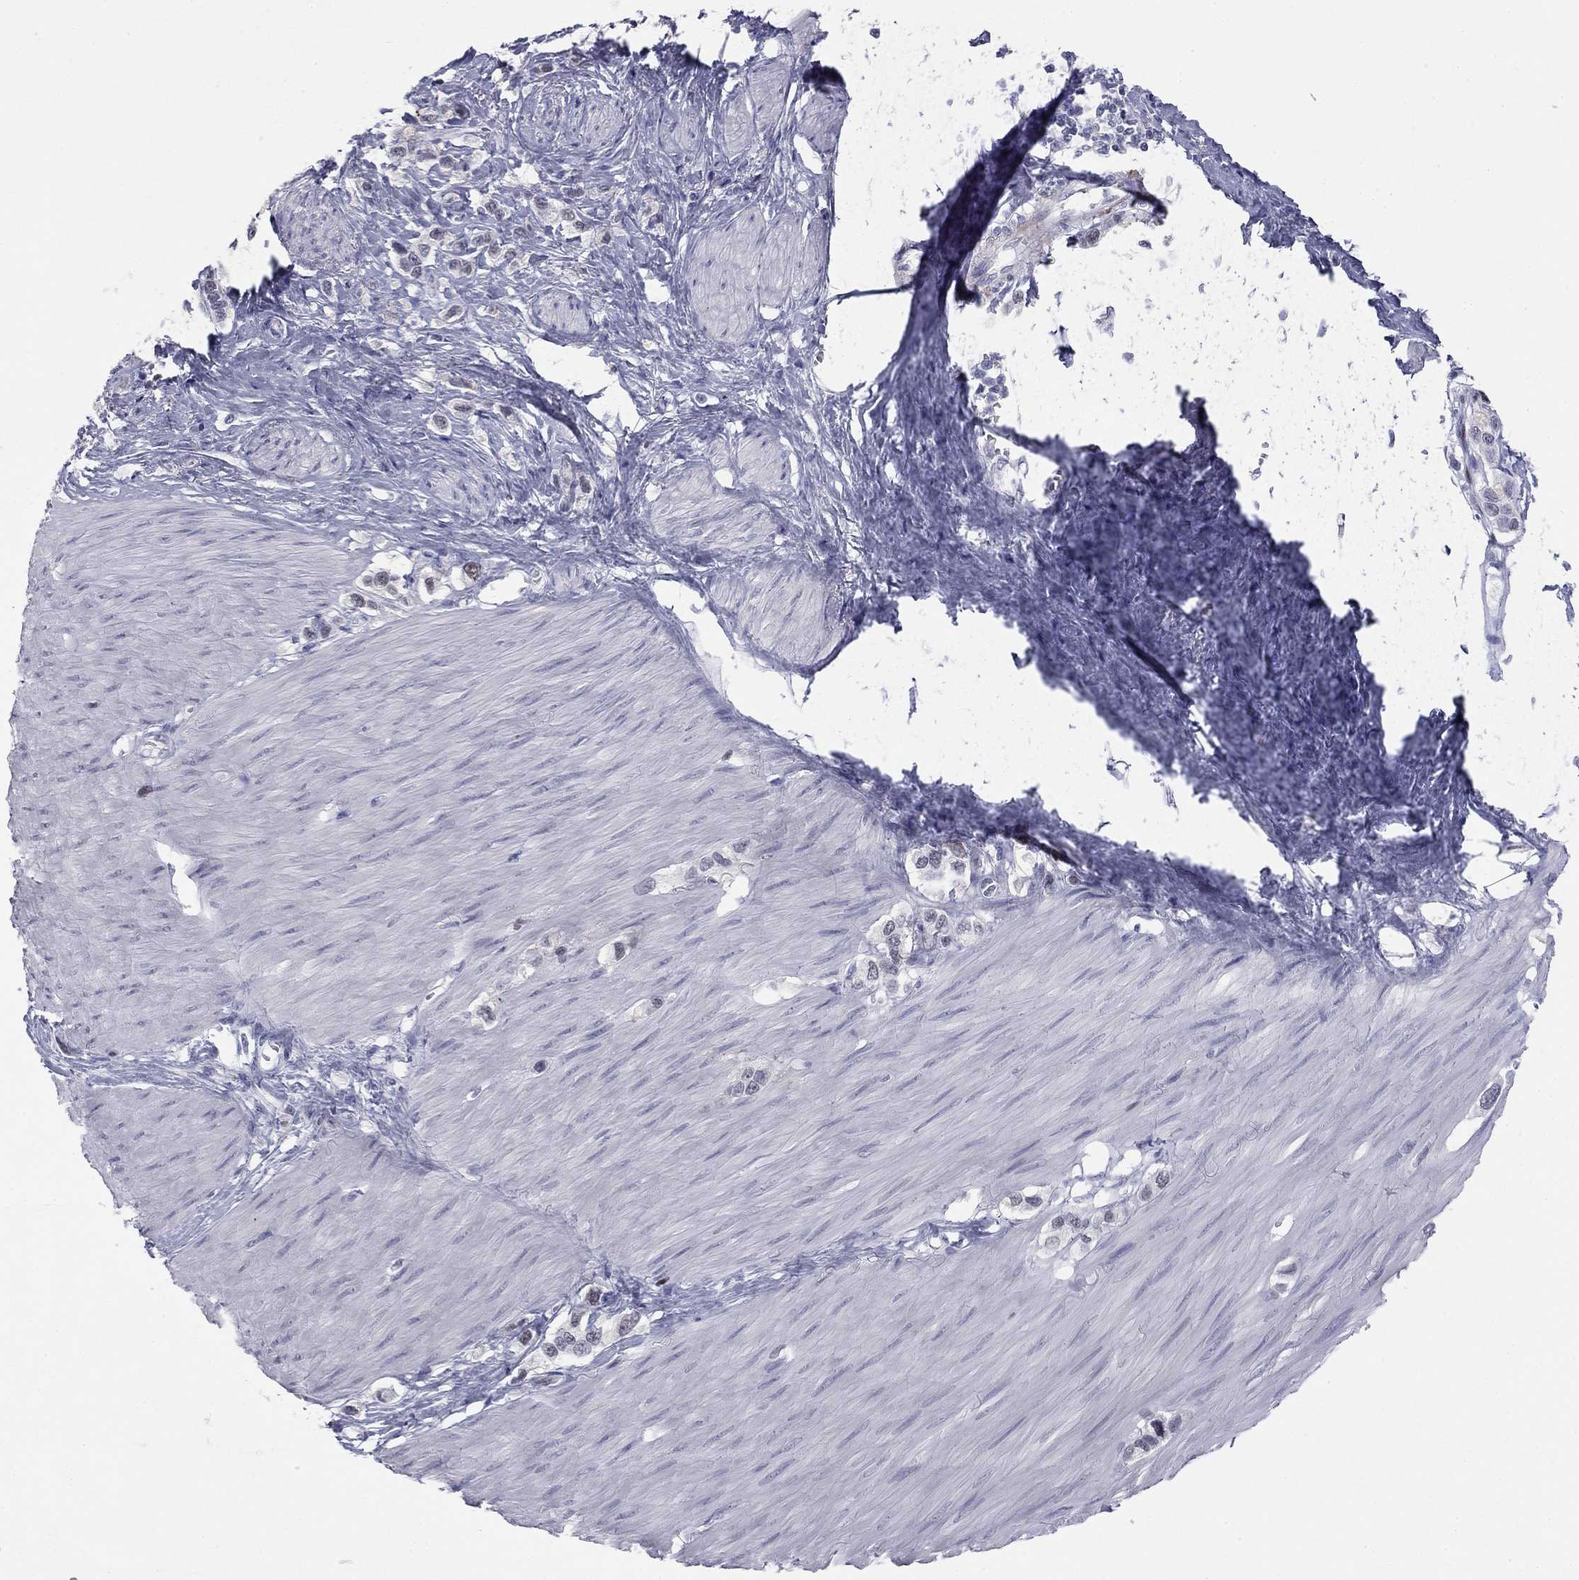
{"staining": {"intensity": "negative", "quantity": "none", "location": "none"}, "tissue": "stomach cancer", "cell_type": "Tumor cells", "image_type": "cancer", "snomed": [{"axis": "morphology", "description": "Normal tissue, NOS"}, {"axis": "morphology", "description": "Adenocarcinoma, NOS"}, {"axis": "morphology", "description": "Adenocarcinoma, High grade"}, {"axis": "topography", "description": "Stomach, upper"}, {"axis": "topography", "description": "Stomach"}], "caption": "Tumor cells show no significant protein expression in stomach cancer. (DAB immunohistochemistry with hematoxylin counter stain).", "gene": "TFAP2B", "patient": {"sex": "female", "age": 65}}